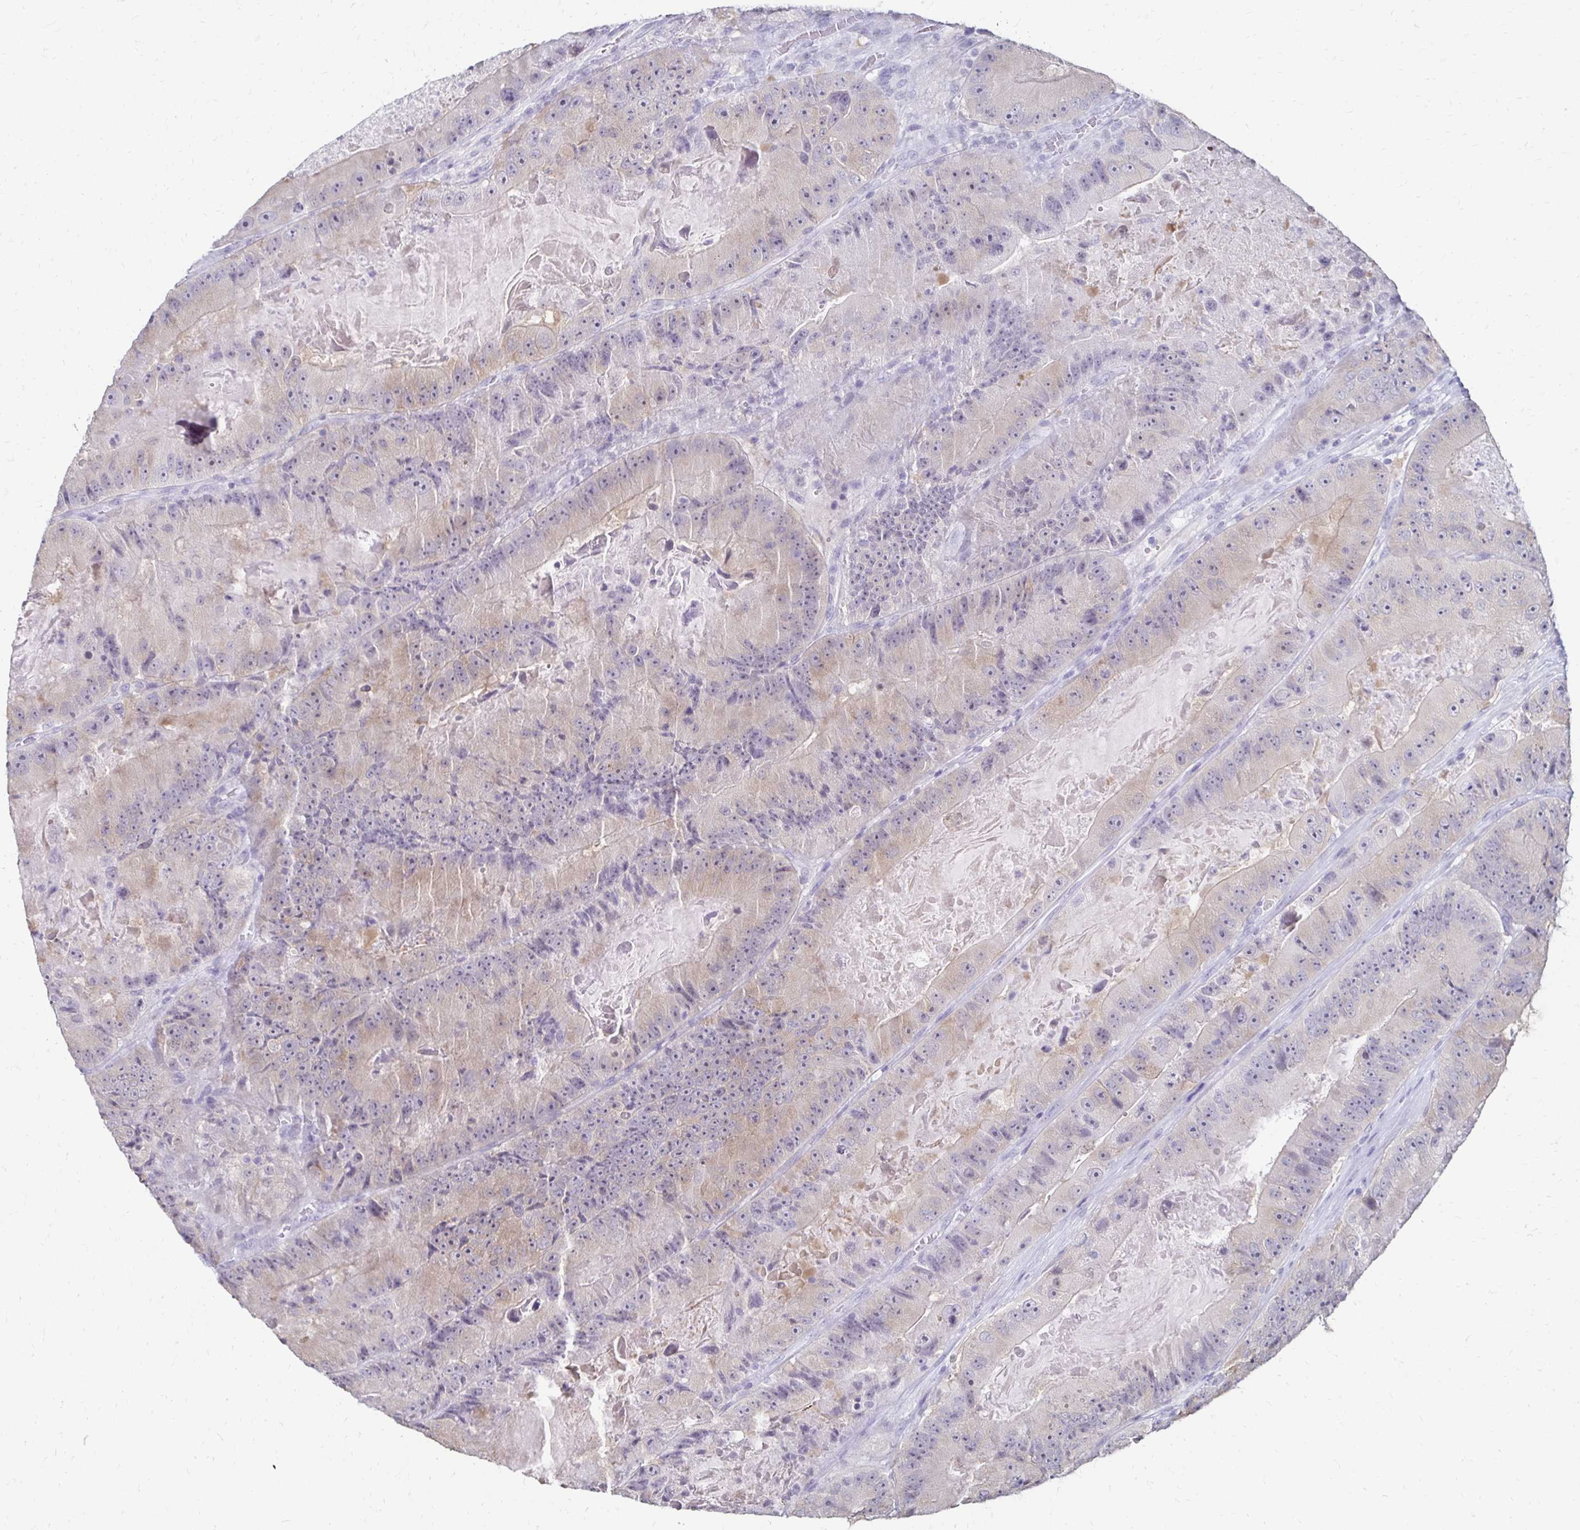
{"staining": {"intensity": "weak", "quantity": "<25%", "location": "cytoplasmic/membranous"}, "tissue": "colorectal cancer", "cell_type": "Tumor cells", "image_type": "cancer", "snomed": [{"axis": "morphology", "description": "Adenocarcinoma, NOS"}, {"axis": "topography", "description": "Colon"}], "caption": "Immunohistochemical staining of adenocarcinoma (colorectal) reveals no significant expression in tumor cells.", "gene": "TOMM34", "patient": {"sex": "female", "age": 86}}